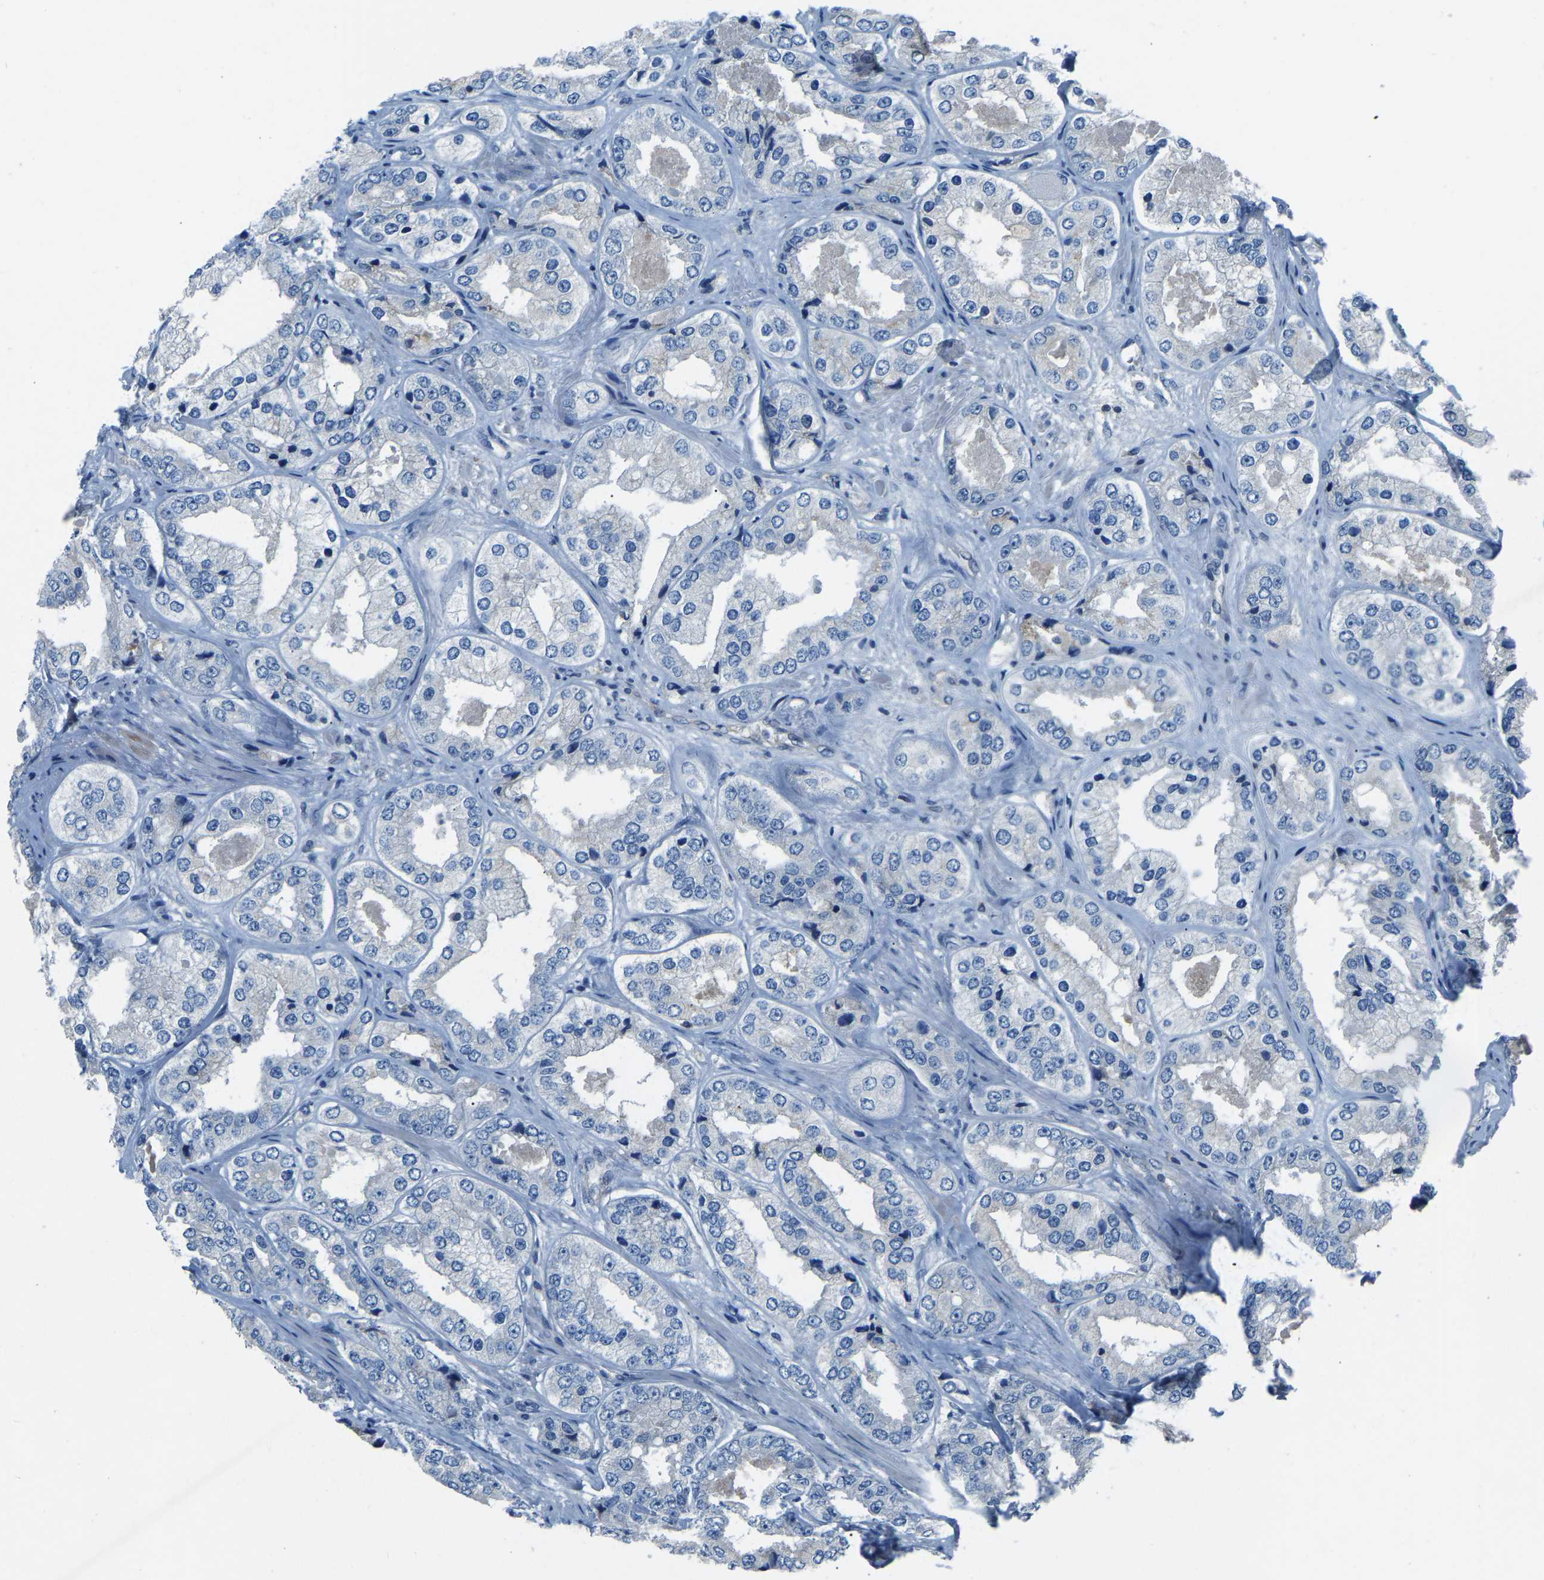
{"staining": {"intensity": "negative", "quantity": "none", "location": "none"}, "tissue": "prostate cancer", "cell_type": "Tumor cells", "image_type": "cancer", "snomed": [{"axis": "morphology", "description": "Adenocarcinoma, High grade"}, {"axis": "topography", "description": "Prostate"}], "caption": "Prostate cancer (adenocarcinoma (high-grade)) was stained to show a protein in brown. There is no significant staining in tumor cells.", "gene": "XIRP1", "patient": {"sex": "male", "age": 61}}